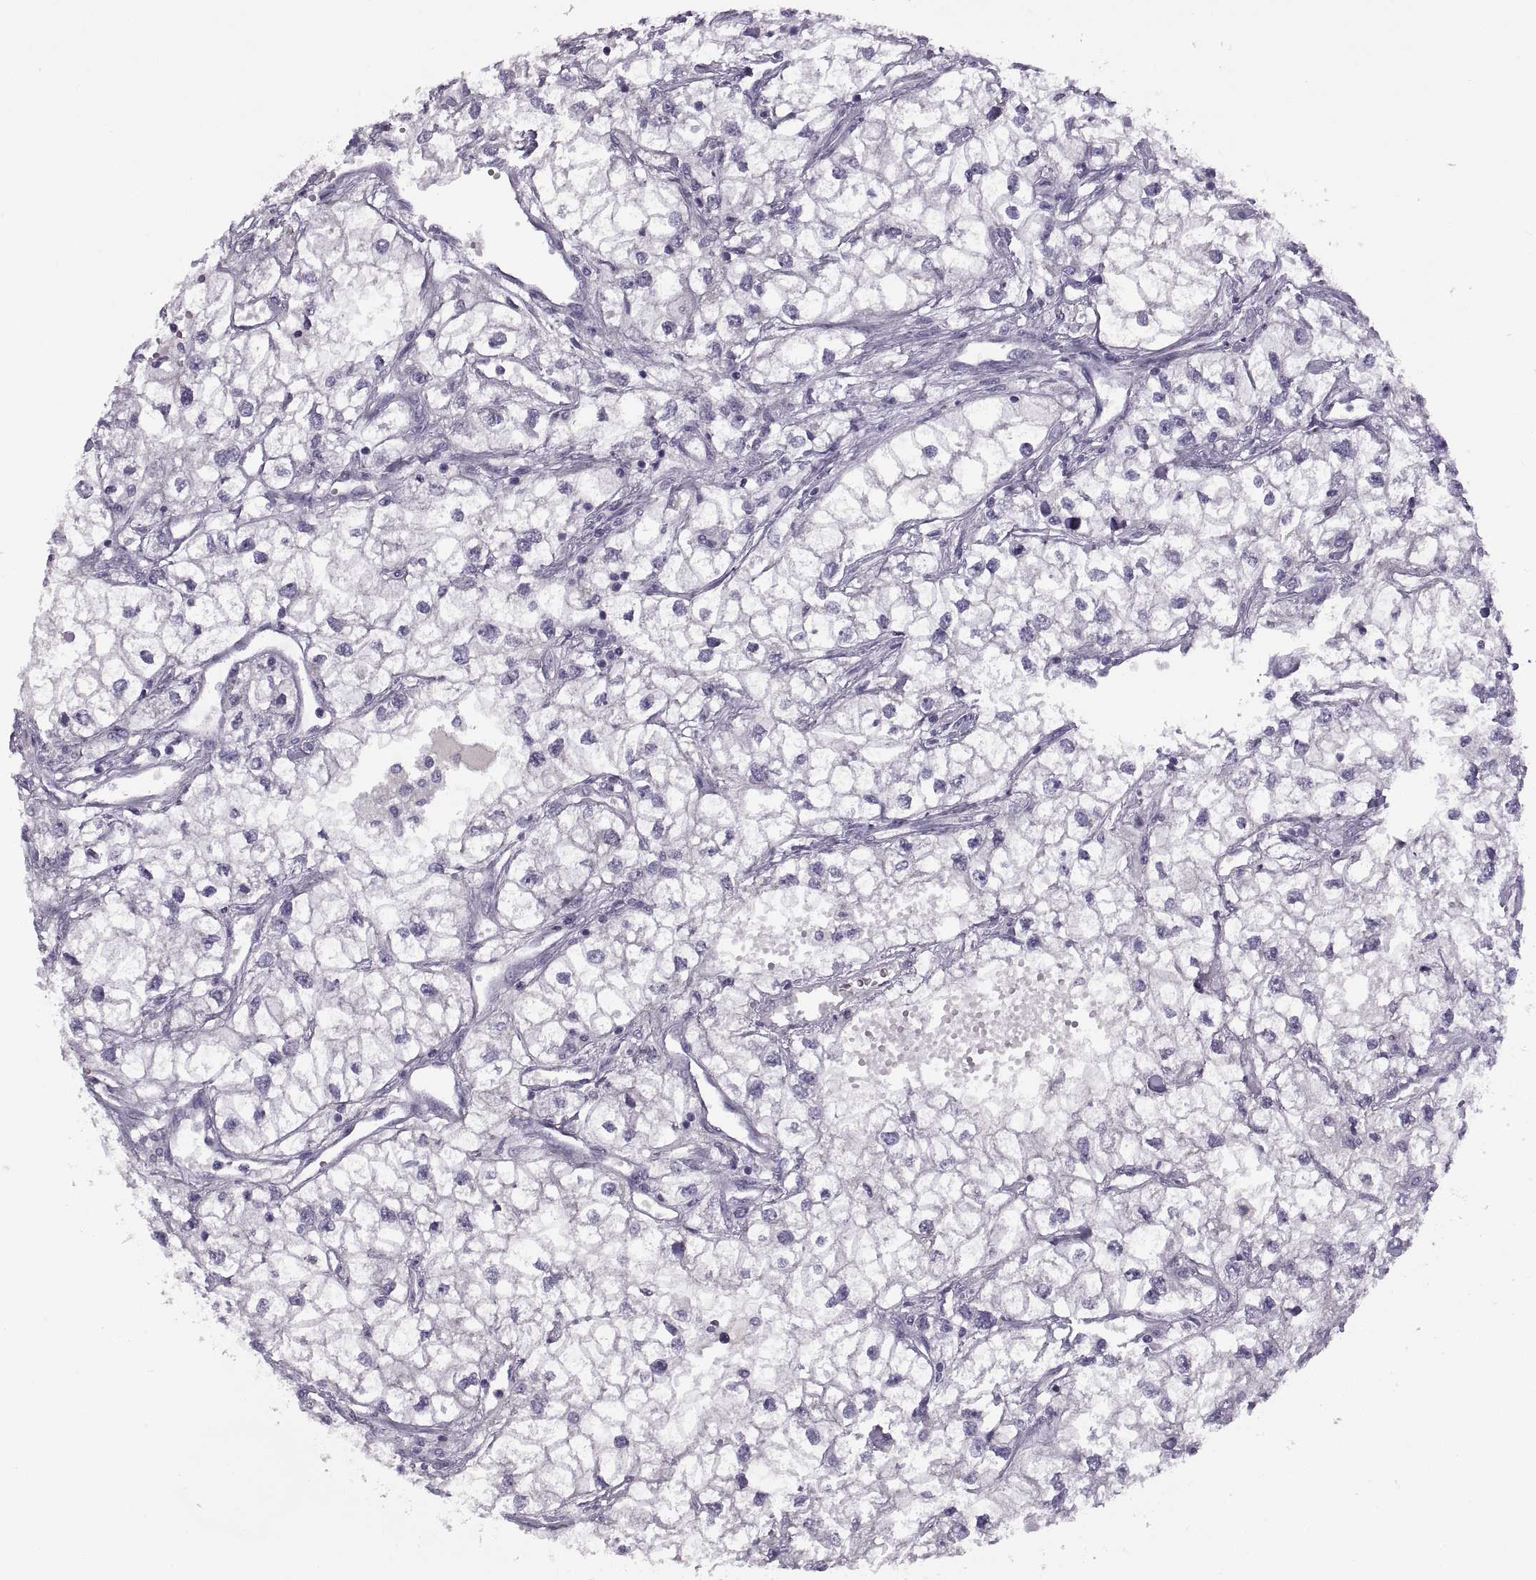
{"staining": {"intensity": "negative", "quantity": "none", "location": "none"}, "tissue": "renal cancer", "cell_type": "Tumor cells", "image_type": "cancer", "snomed": [{"axis": "morphology", "description": "Adenocarcinoma, NOS"}, {"axis": "topography", "description": "Kidney"}], "caption": "Immunohistochemistry micrograph of human renal cancer (adenocarcinoma) stained for a protein (brown), which demonstrates no positivity in tumor cells.", "gene": "RSPH6A", "patient": {"sex": "male", "age": 59}}